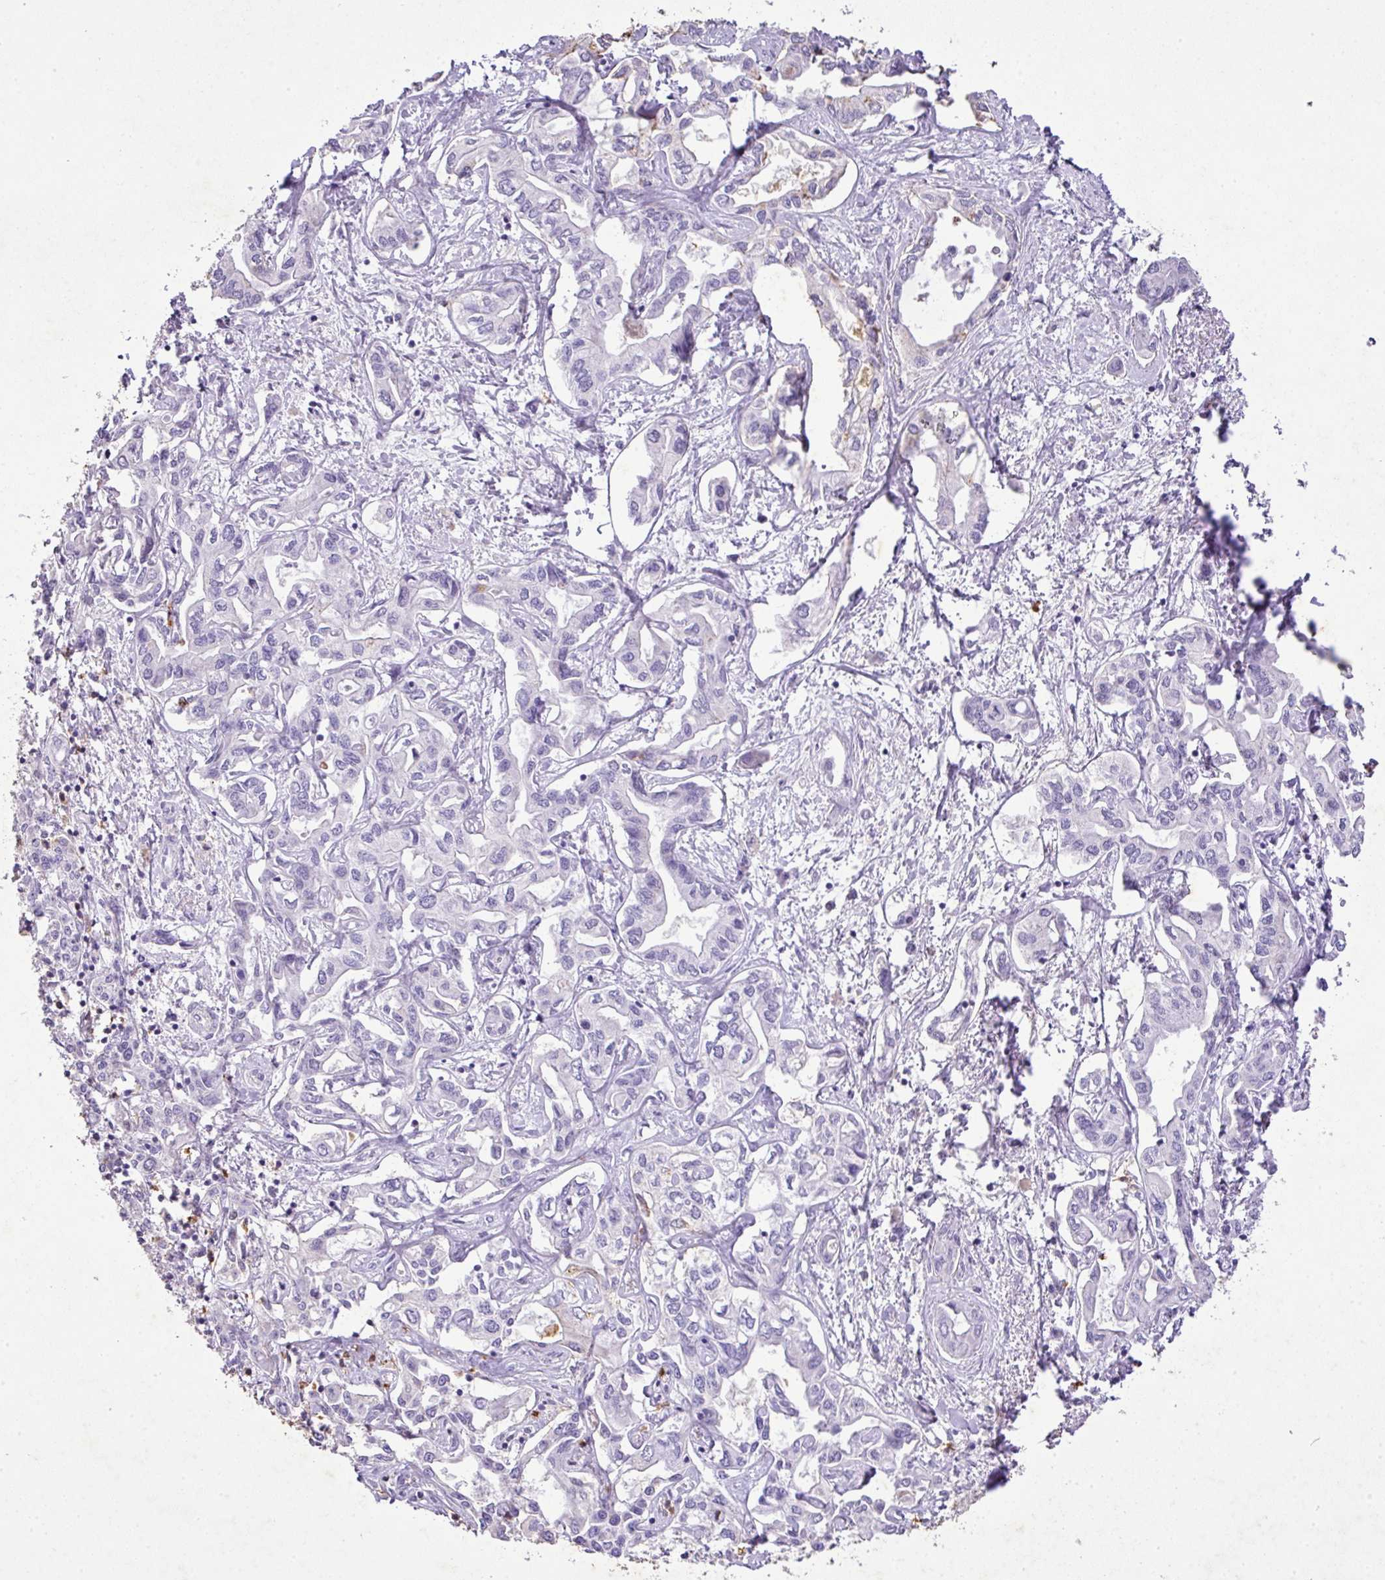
{"staining": {"intensity": "negative", "quantity": "none", "location": "none"}, "tissue": "liver cancer", "cell_type": "Tumor cells", "image_type": "cancer", "snomed": [{"axis": "morphology", "description": "Cholangiocarcinoma"}, {"axis": "topography", "description": "Liver"}], "caption": "Tumor cells are negative for brown protein staining in liver cancer (cholangiocarcinoma).", "gene": "KCNJ11", "patient": {"sex": "female", "age": 64}}